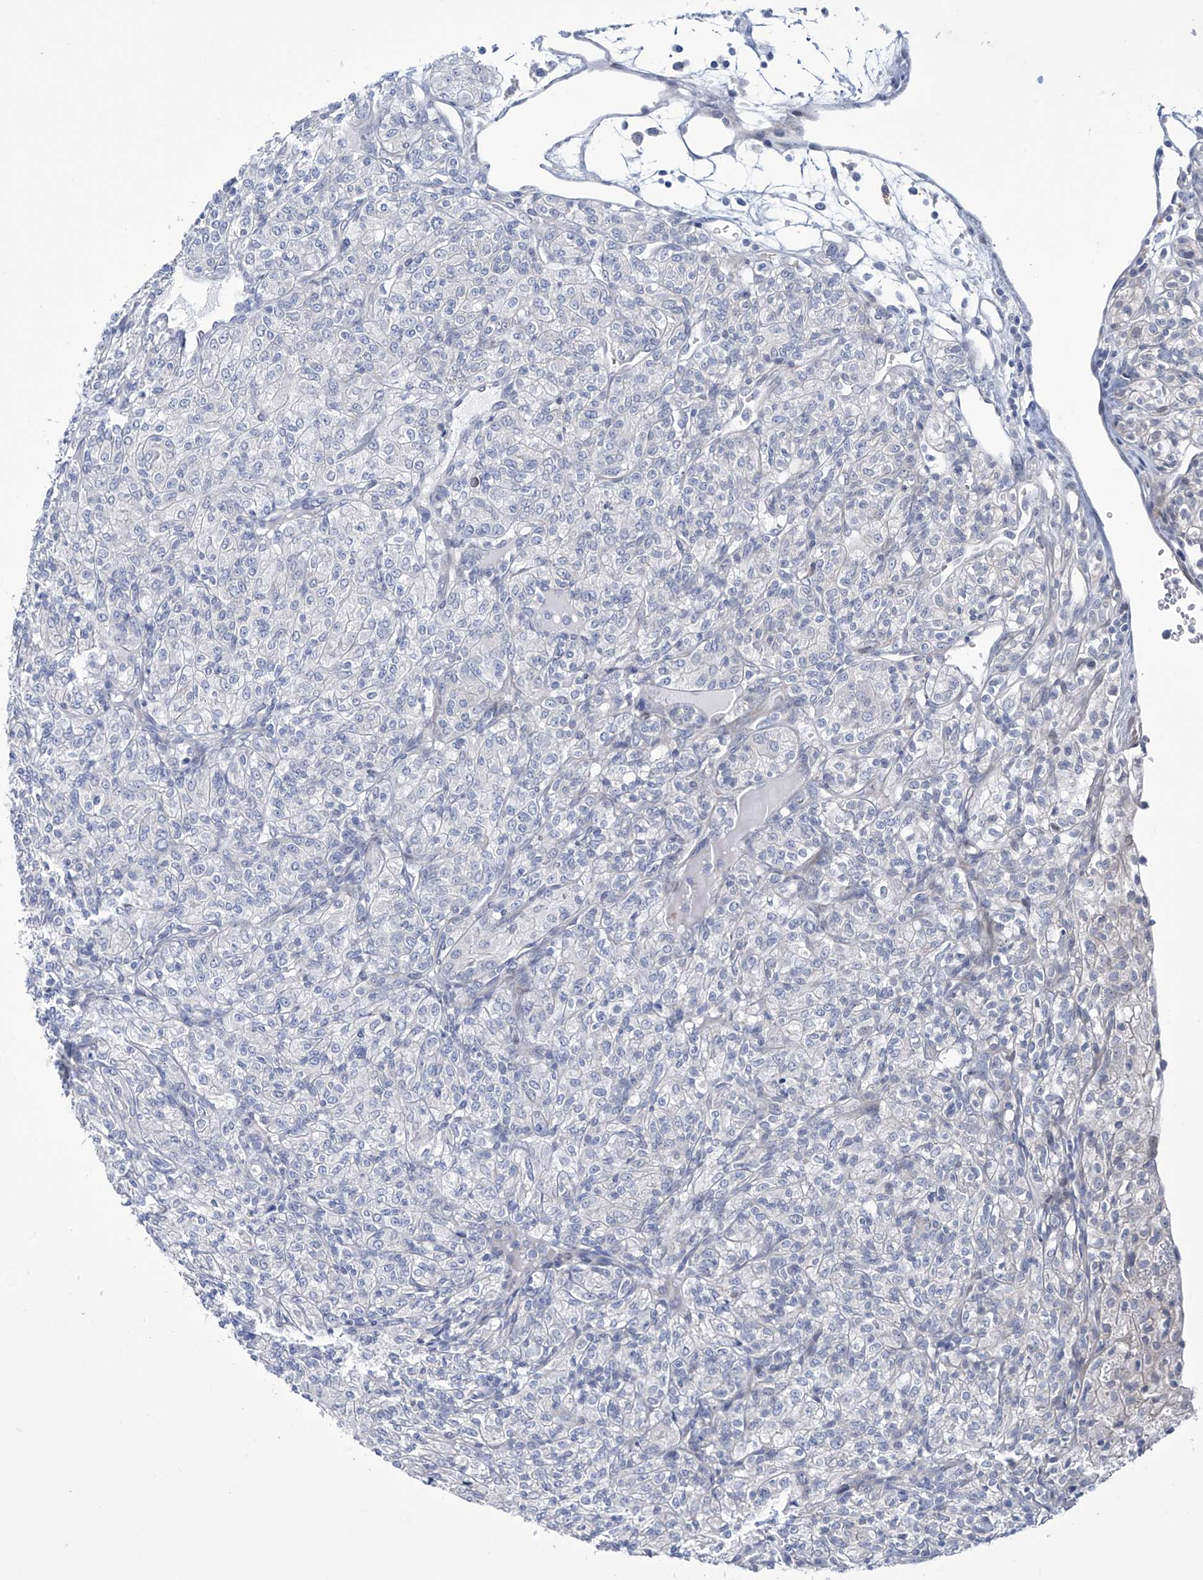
{"staining": {"intensity": "negative", "quantity": "none", "location": "none"}, "tissue": "renal cancer", "cell_type": "Tumor cells", "image_type": "cancer", "snomed": [{"axis": "morphology", "description": "Adenocarcinoma, NOS"}, {"axis": "topography", "description": "Kidney"}], "caption": "A high-resolution histopathology image shows IHC staining of adenocarcinoma (renal), which reveals no significant positivity in tumor cells.", "gene": "TRIM60", "patient": {"sex": "male", "age": 77}}